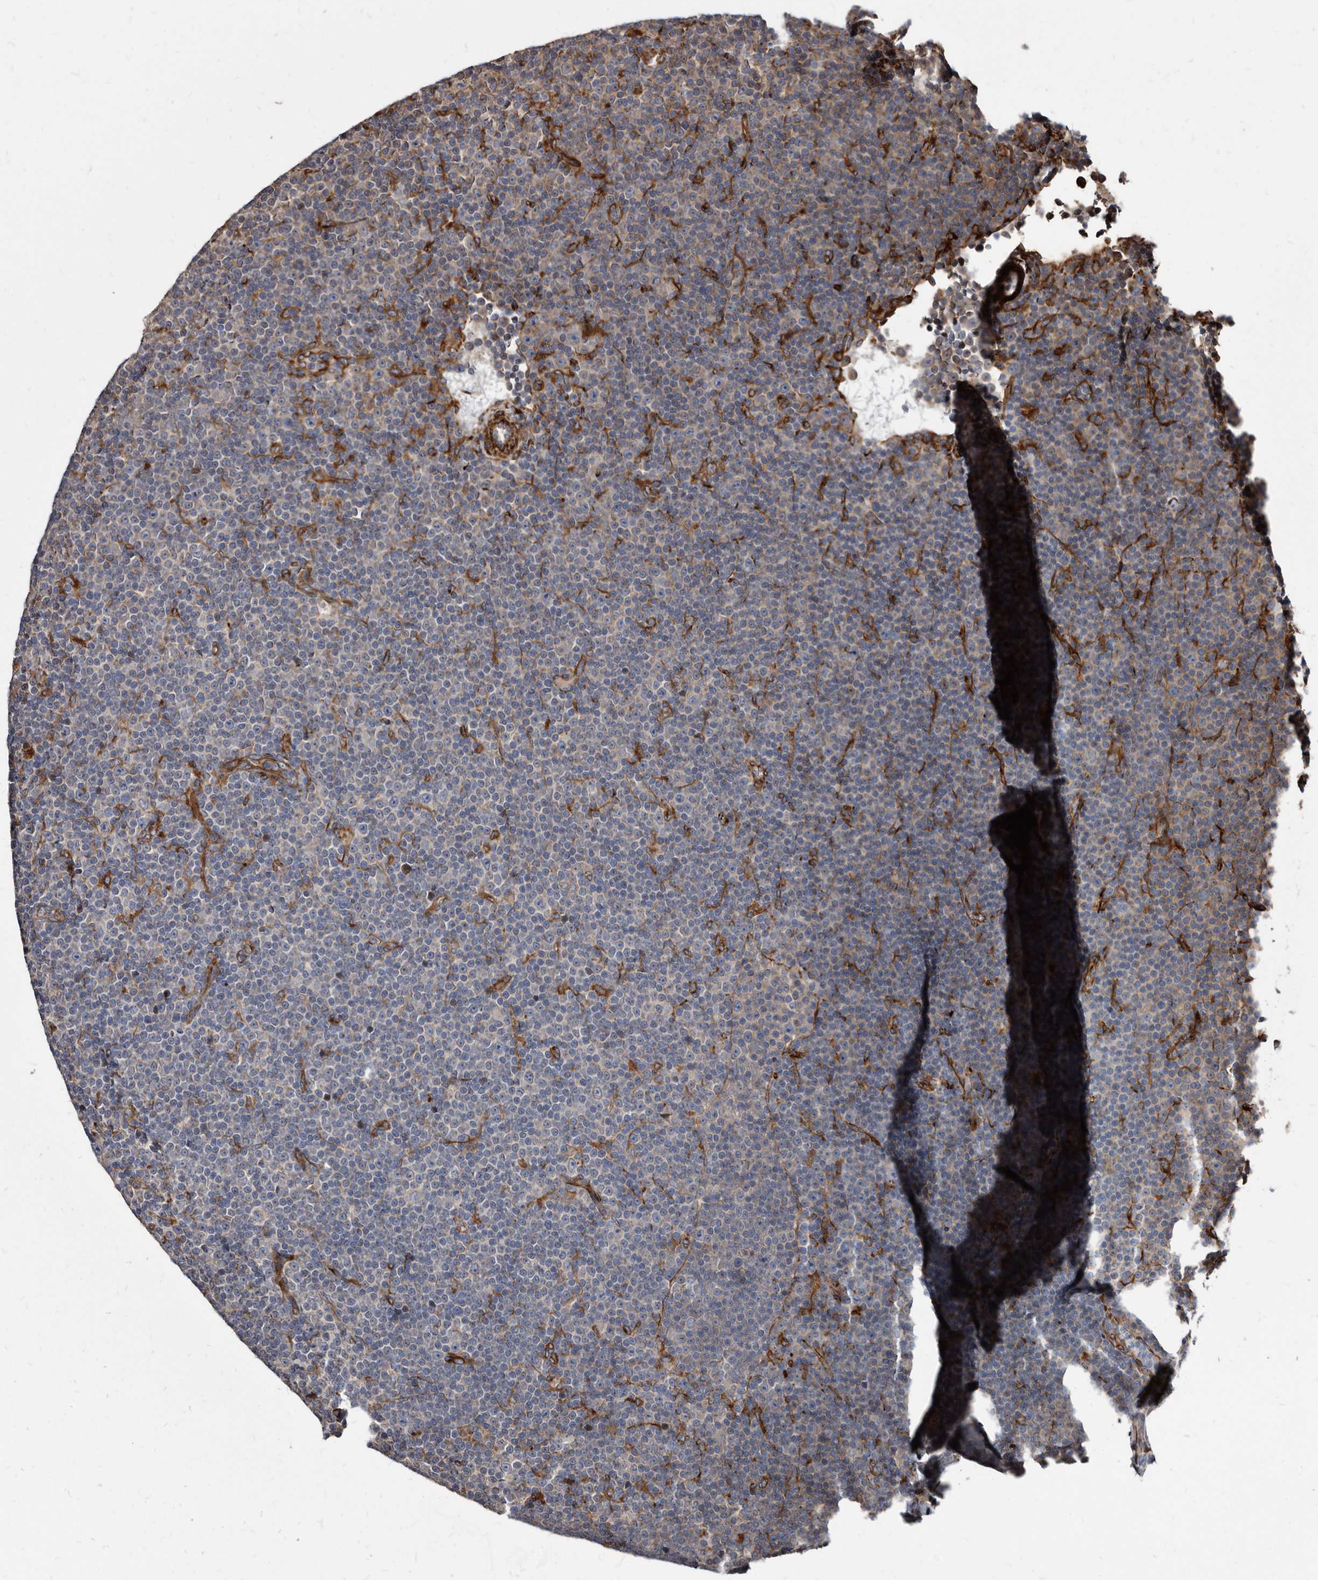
{"staining": {"intensity": "negative", "quantity": "none", "location": "none"}, "tissue": "lymphoma", "cell_type": "Tumor cells", "image_type": "cancer", "snomed": [{"axis": "morphology", "description": "Malignant lymphoma, non-Hodgkin's type, Low grade"}, {"axis": "topography", "description": "Lymph node"}], "caption": "The image displays no significant expression in tumor cells of malignant lymphoma, non-Hodgkin's type (low-grade).", "gene": "KCTD20", "patient": {"sex": "female", "age": 67}}